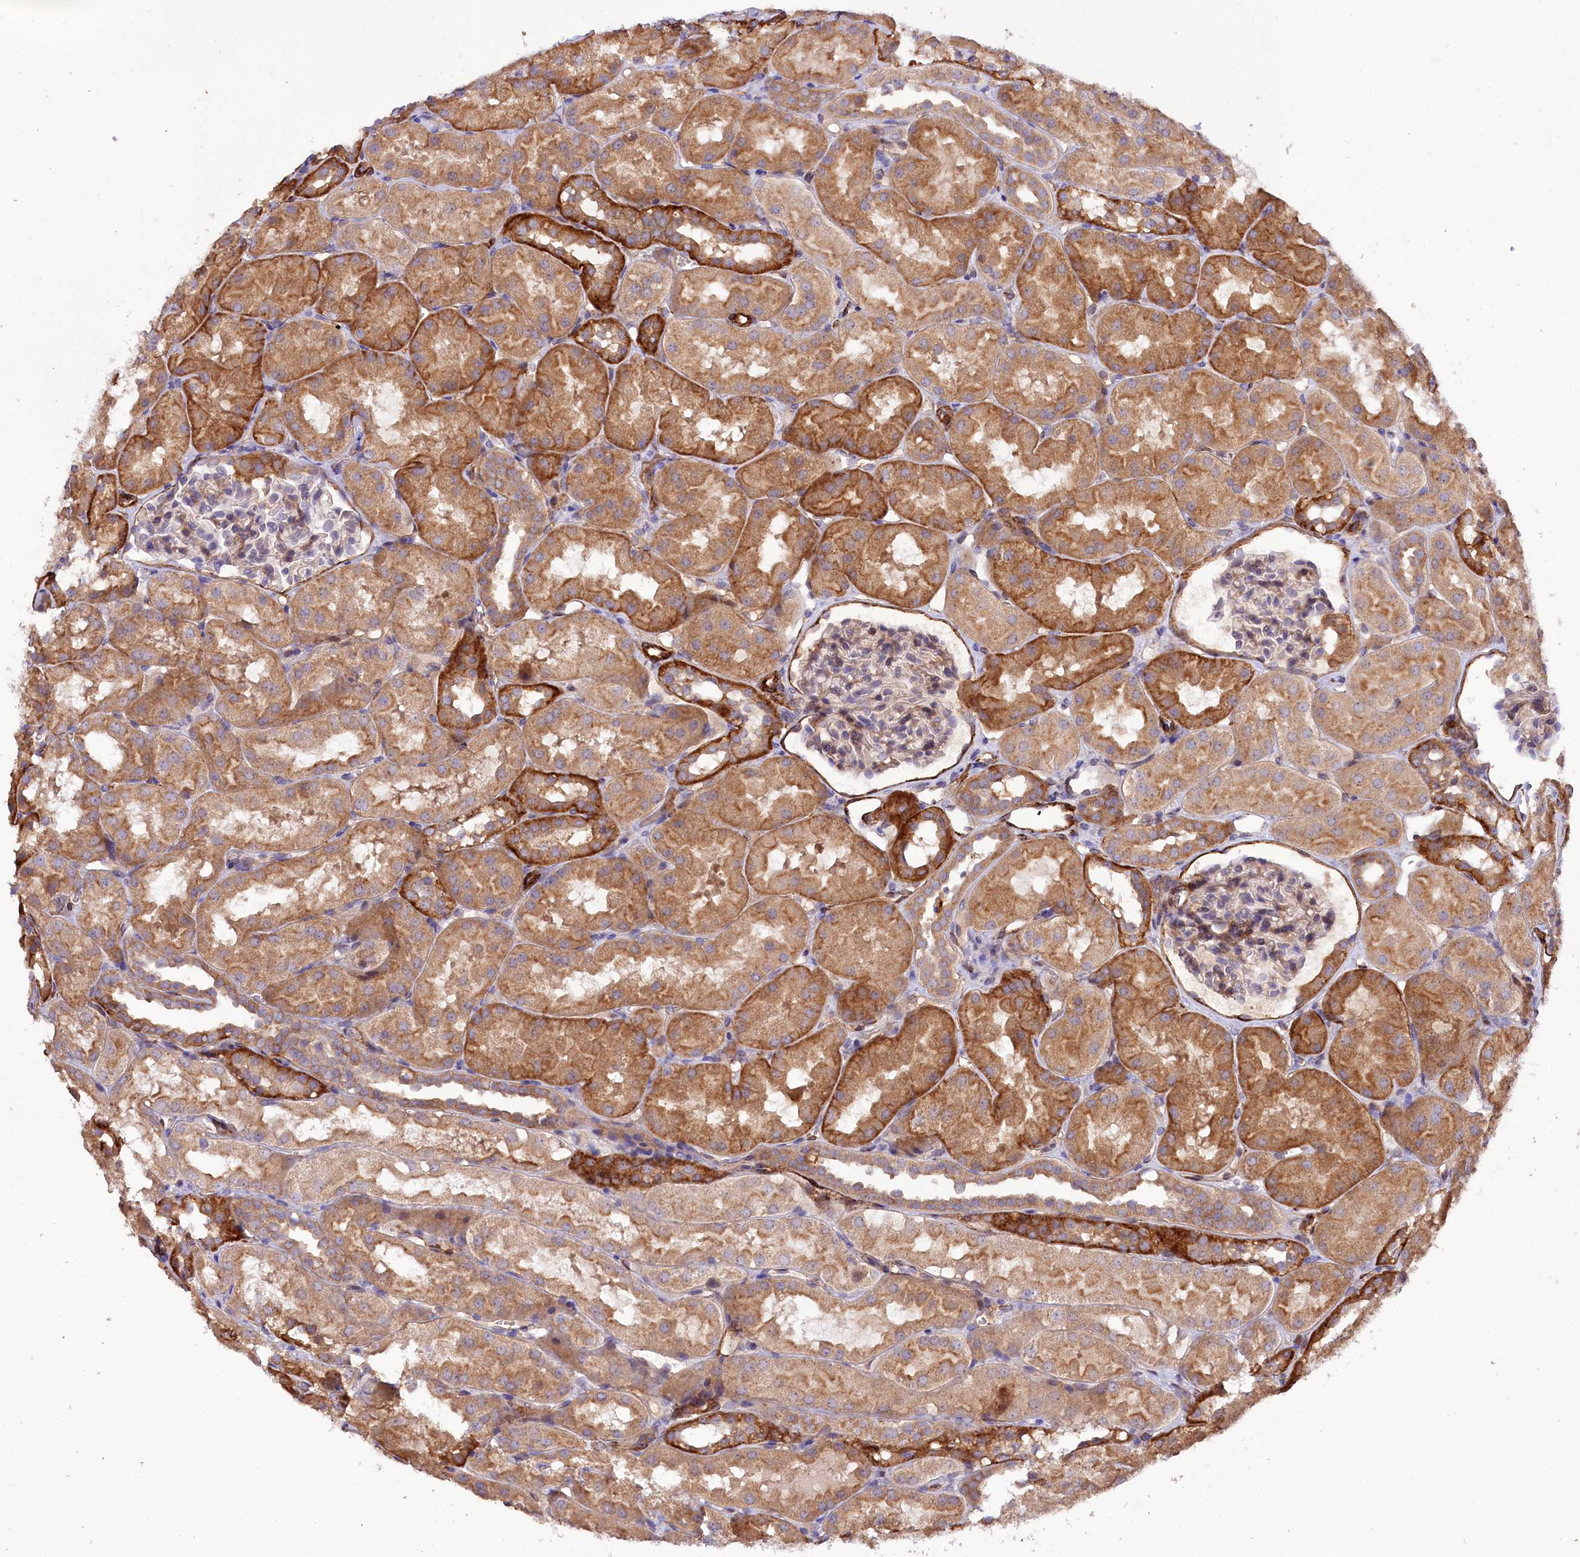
{"staining": {"intensity": "weak", "quantity": "25%-75%", "location": "cytoplasmic/membranous"}, "tissue": "kidney", "cell_type": "Cells in glomeruli", "image_type": "normal", "snomed": [{"axis": "morphology", "description": "Normal tissue, NOS"}, {"axis": "topography", "description": "Kidney"}, {"axis": "topography", "description": "Urinary bladder"}], "caption": "Kidney stained for a protein displays weak cytoplasmic/membranous positivity in cells in glomeruli.", "gene": "SPATS2", "patient": {"sex": "male", "age": 16}}